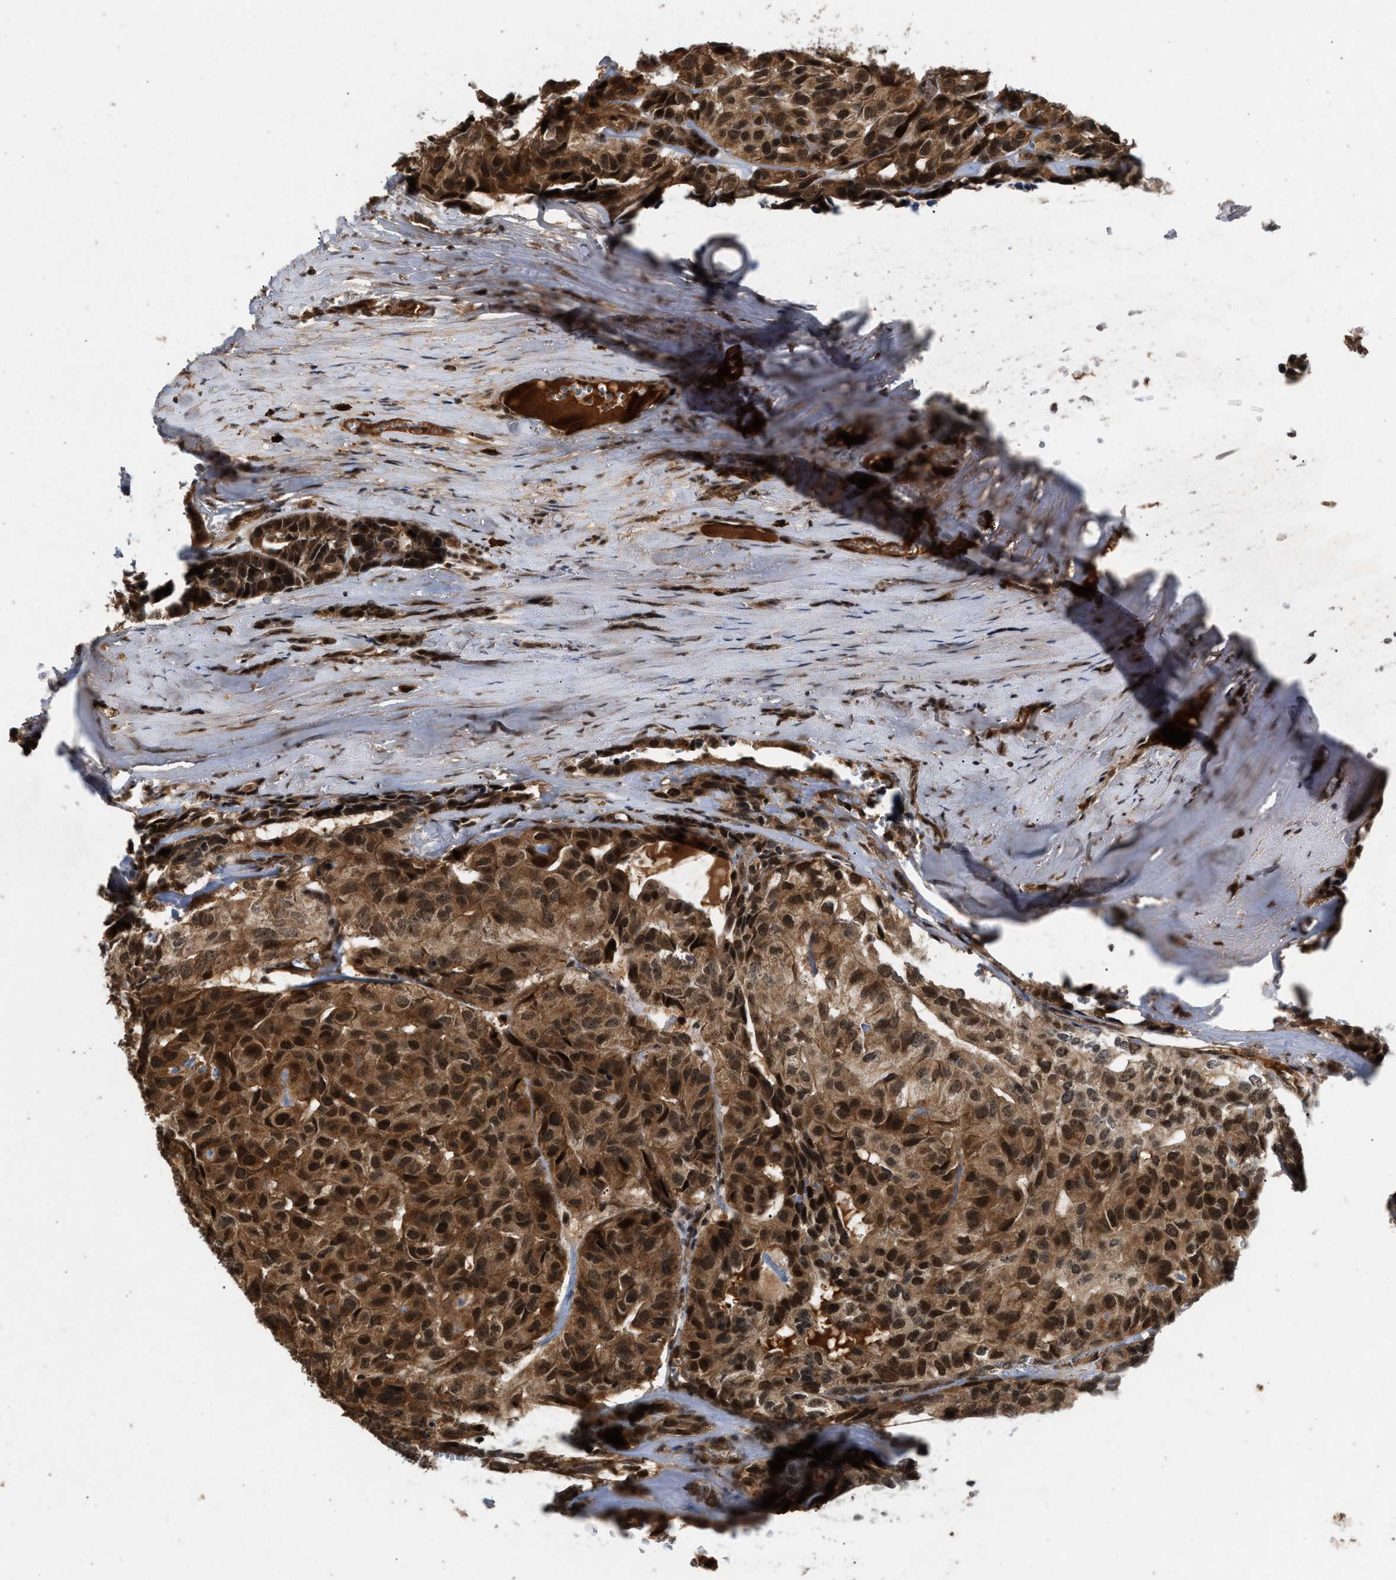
{"staining": {"intensity": "moderate", "quantity": ">75%", "location": "cytoplasmic/membranous,nuclear"}, "tissue": "head and neck cancer", "cell_type": "Tumor cells", "image_type": "cancer", "snomed": [{"axis": "morphology", "description": "Adenocarcinoma, NOS"}, {"axis": "topography", "description": "Salivary gland, NOS"}, {"axis": "topography", "description": "Head-Neck"}], "caption": "This micrograph exhibits head and neck cancer stained with IHC to label a protein in brown. The cytoplasmic/membranous and nuclear of tumor cells show moderate positivity for the protein. Nuclei are counter-stained blue.", "gene": "RUSC2", "patient": {"sex": "female", "age": 76}}